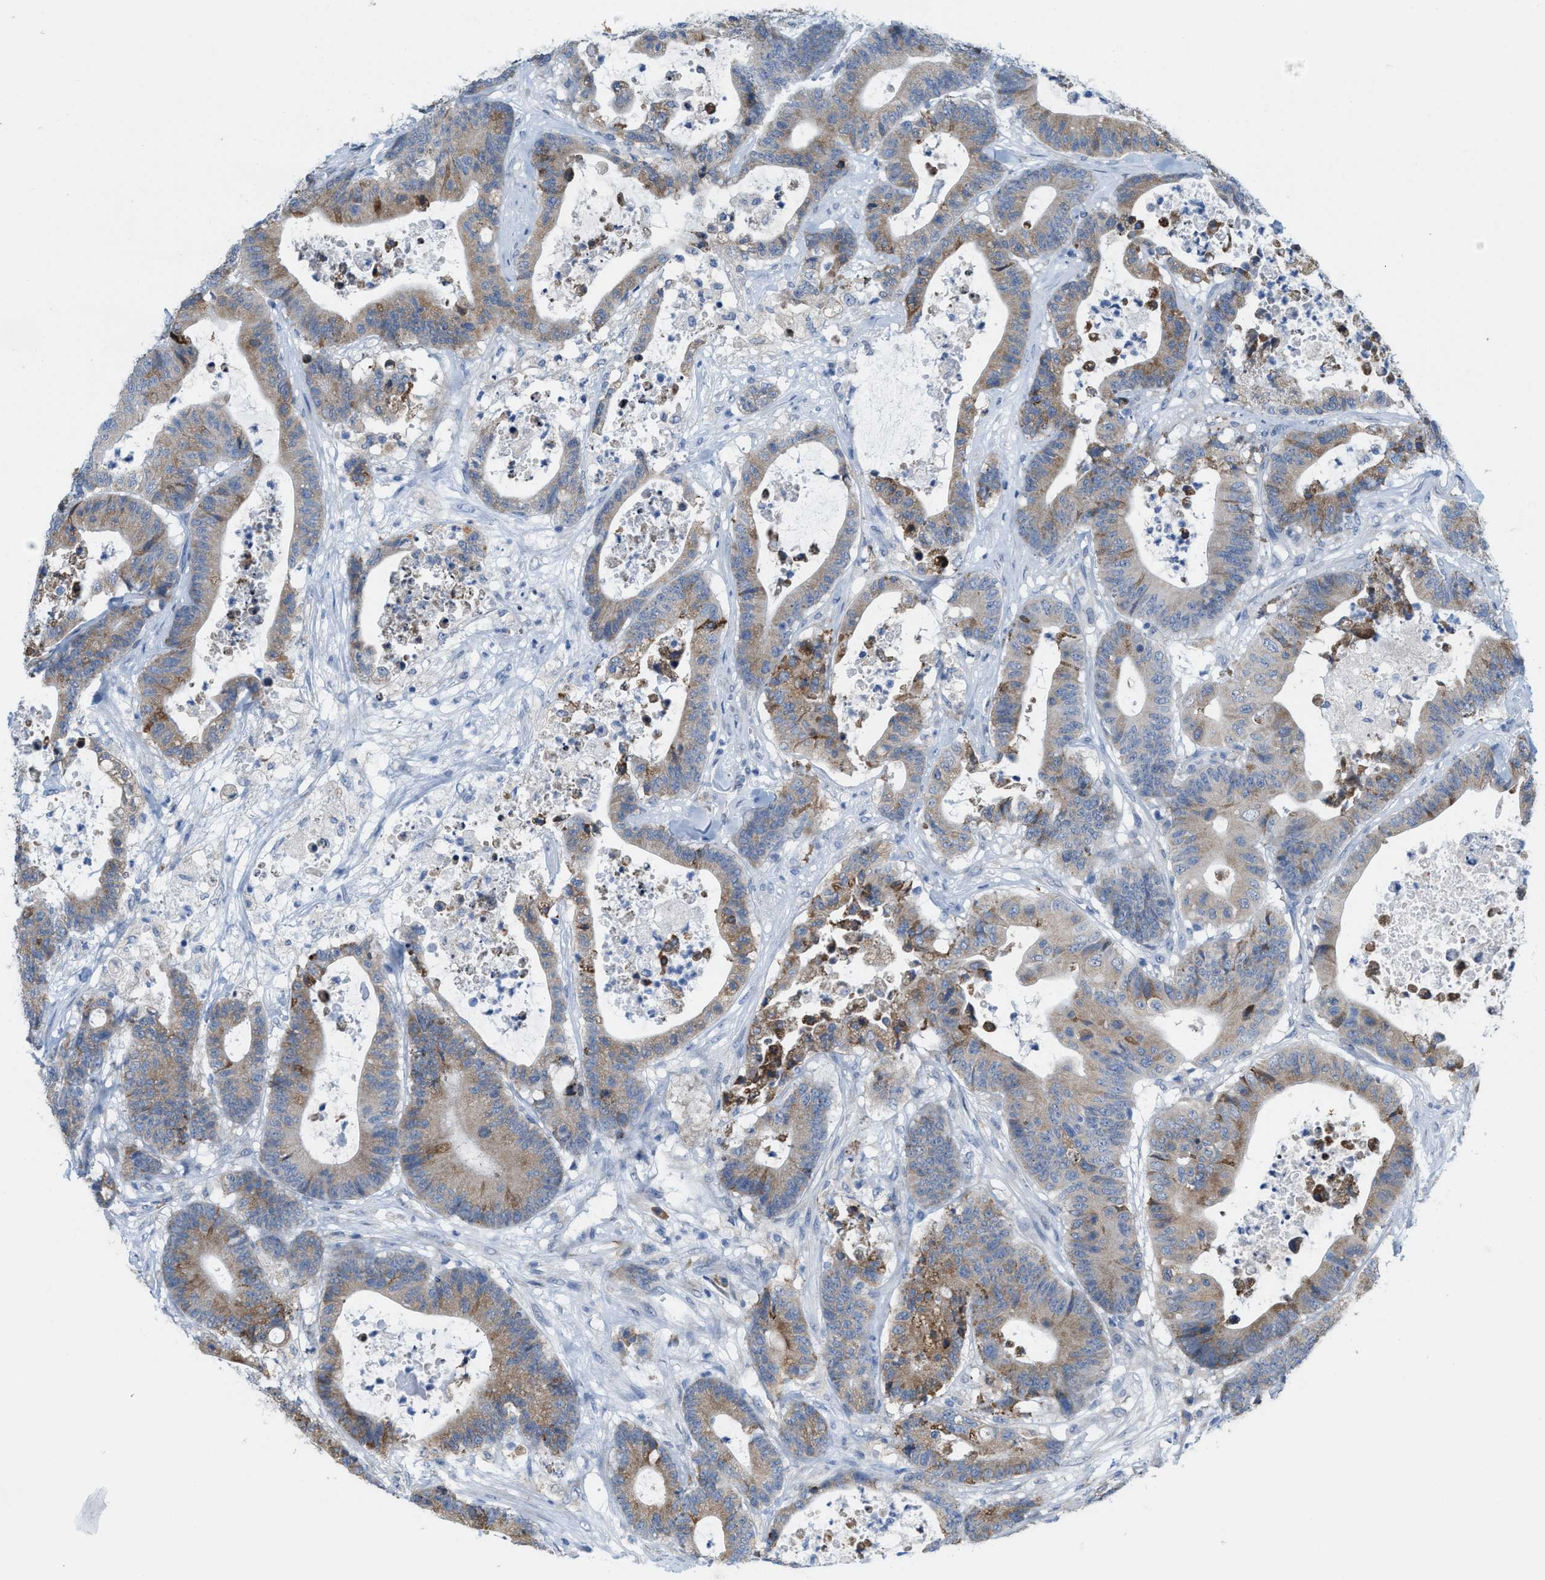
{"staining": {"intensity": "moderate", "quantity": ">75%", "location": "cytoplasmic/membranous"}, "tissue": "colorectal cancer", "cell_type": "Tumor cells", "image_type": "cancer", "snomed": [{"axis": "morphology", "description": "Adenocarcinoma, NOS"}, {"axis": "topography", "description": "Colon"}], "caption": "Human colorectal cancer stained with a brown dye displays moderate cytoplasmic/membranous positive positivity in about >75% of tumor cells.", "gene": "KIFC3", "patient": {"sex": "female", "age": 84}}